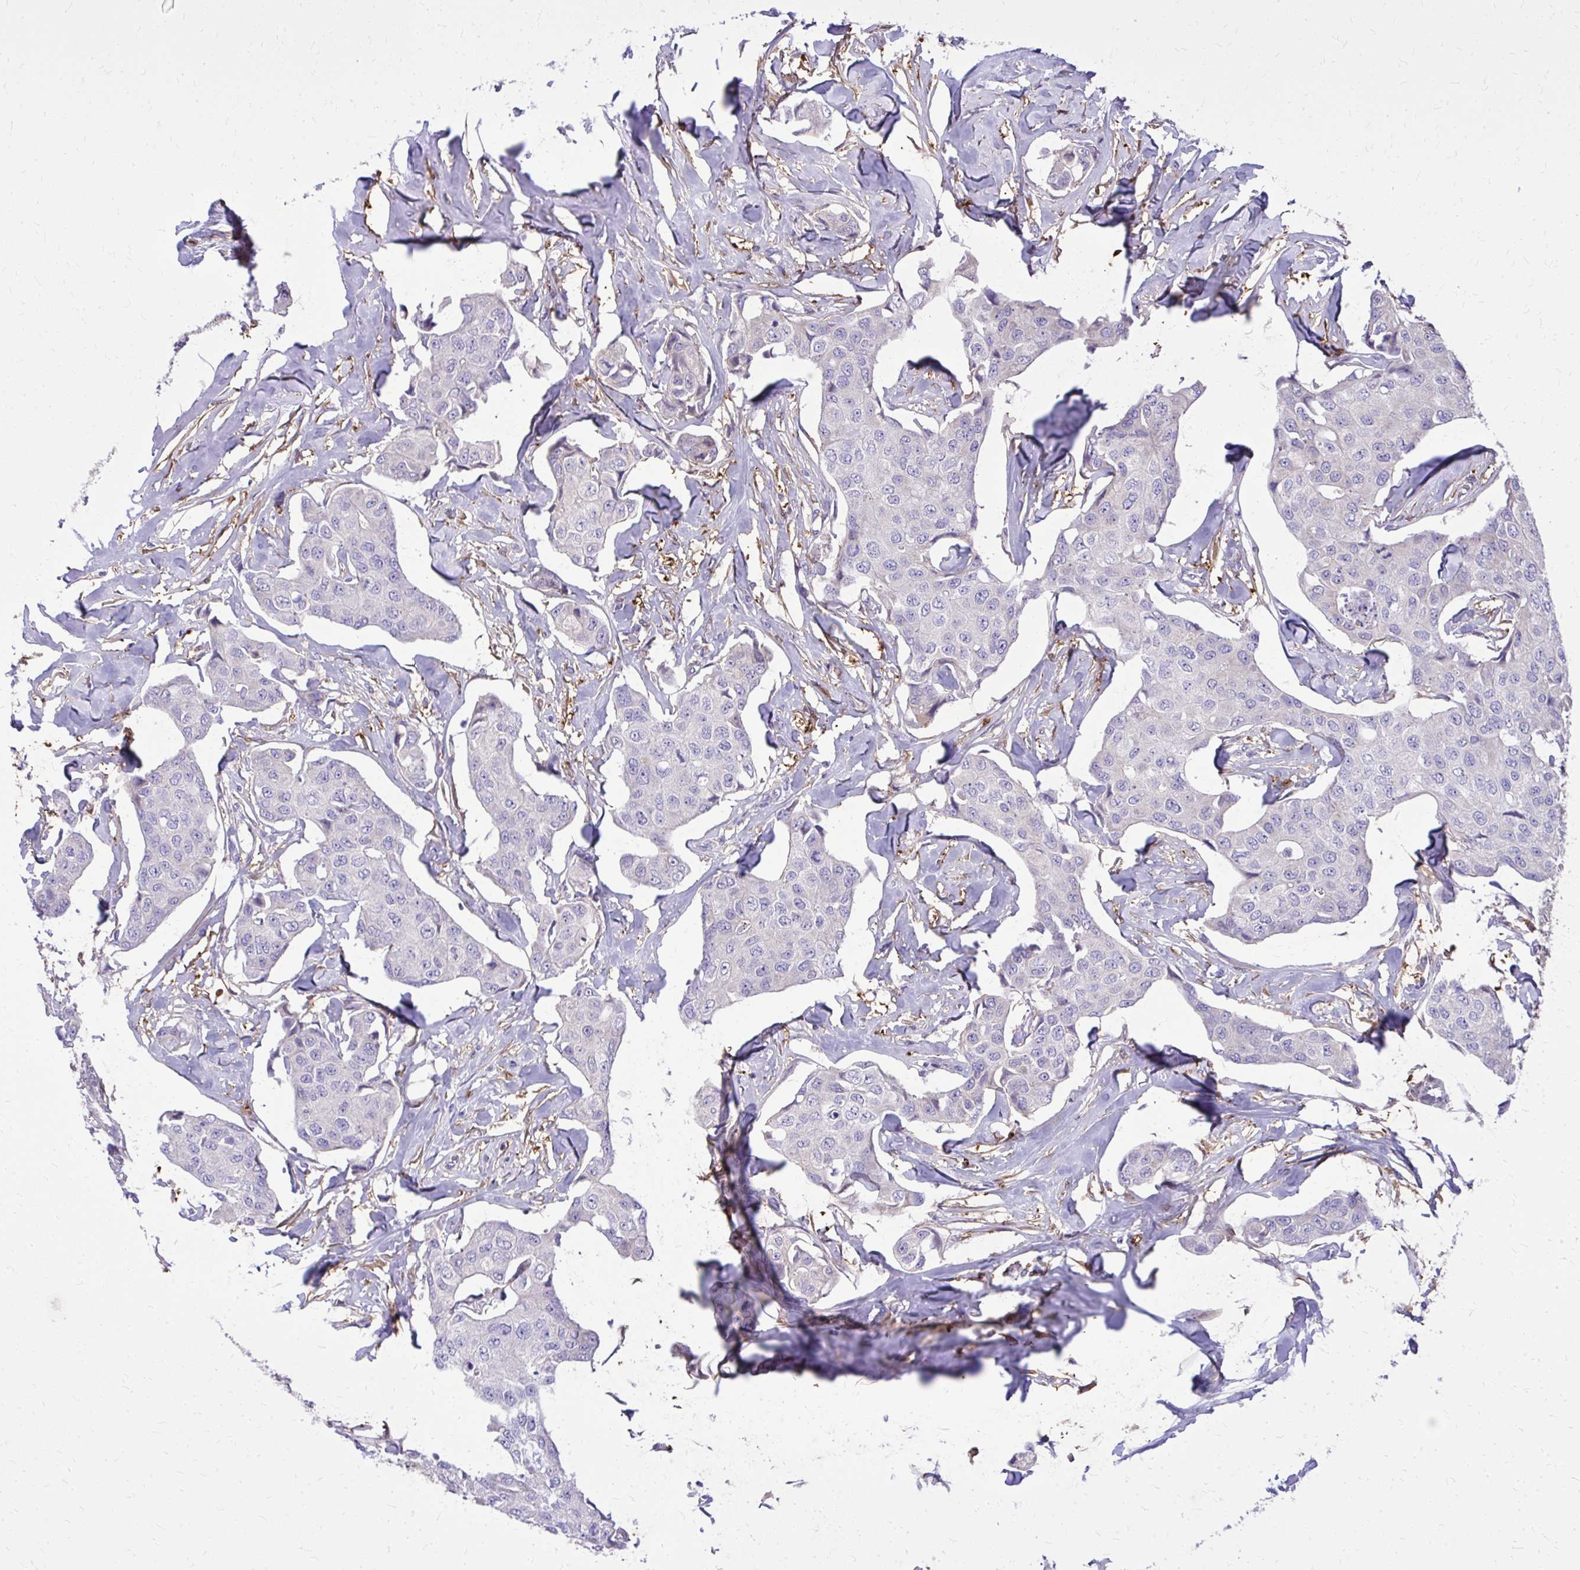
{"staining": {"intensity": "negative", "quantity": "none", "location": "none"}, "tissue": "breast cancer", "cell_type": "Tumor cells", "image_type": "cancer", "snomed": [{"axis": "morphology", "description": "Duct carcinoma"}, {"axis": "topography", "description": "Breast"}, {"axis": "topography", "description": "Lymph node"}], "caption": "Histopathology image shows no protein expression in tumor cells of infiltrating ductal carcinoma (breast) tissue.", "gene": "NNMT", "patient": {"sex": "female", "age": 80}}